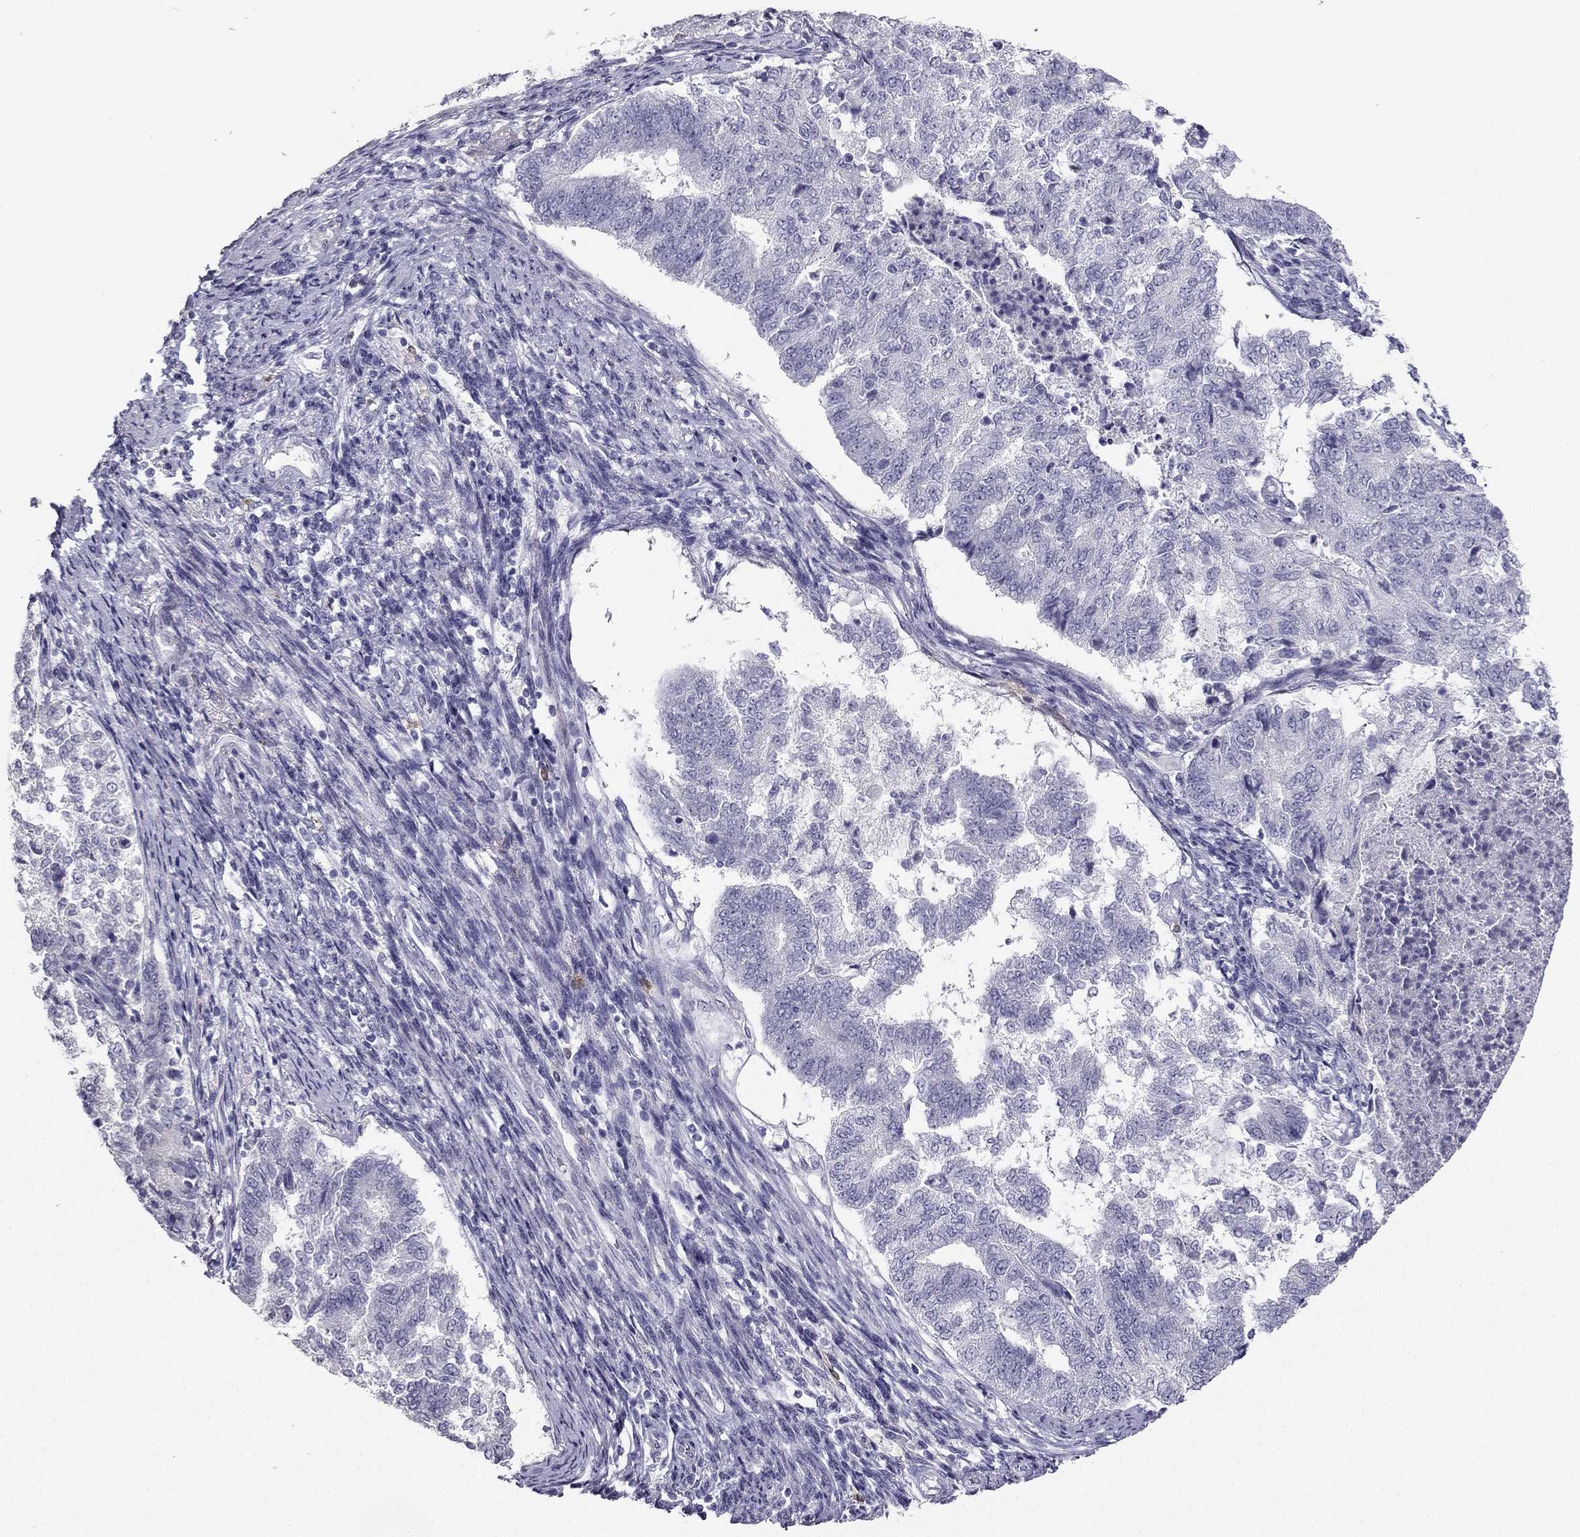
{"staining": {"intensity": "negative", "quantity": "none", "location": "none"}, "tissue": "endometrial cancer", "cell_type": "Tumor cells", "image_type": "cancer", "snomed": [{"axis": "morphology", "description": "Adenocarcinoma, NOS"}, {"axis": "topography", "description": "Endometrium"}], "caption": "This is an IHC image of endometrial adenocarcinoma. There is no positivity in tumor cells.", "gene": "CALB2", "patient": {"sex": "female", "age": 65}}